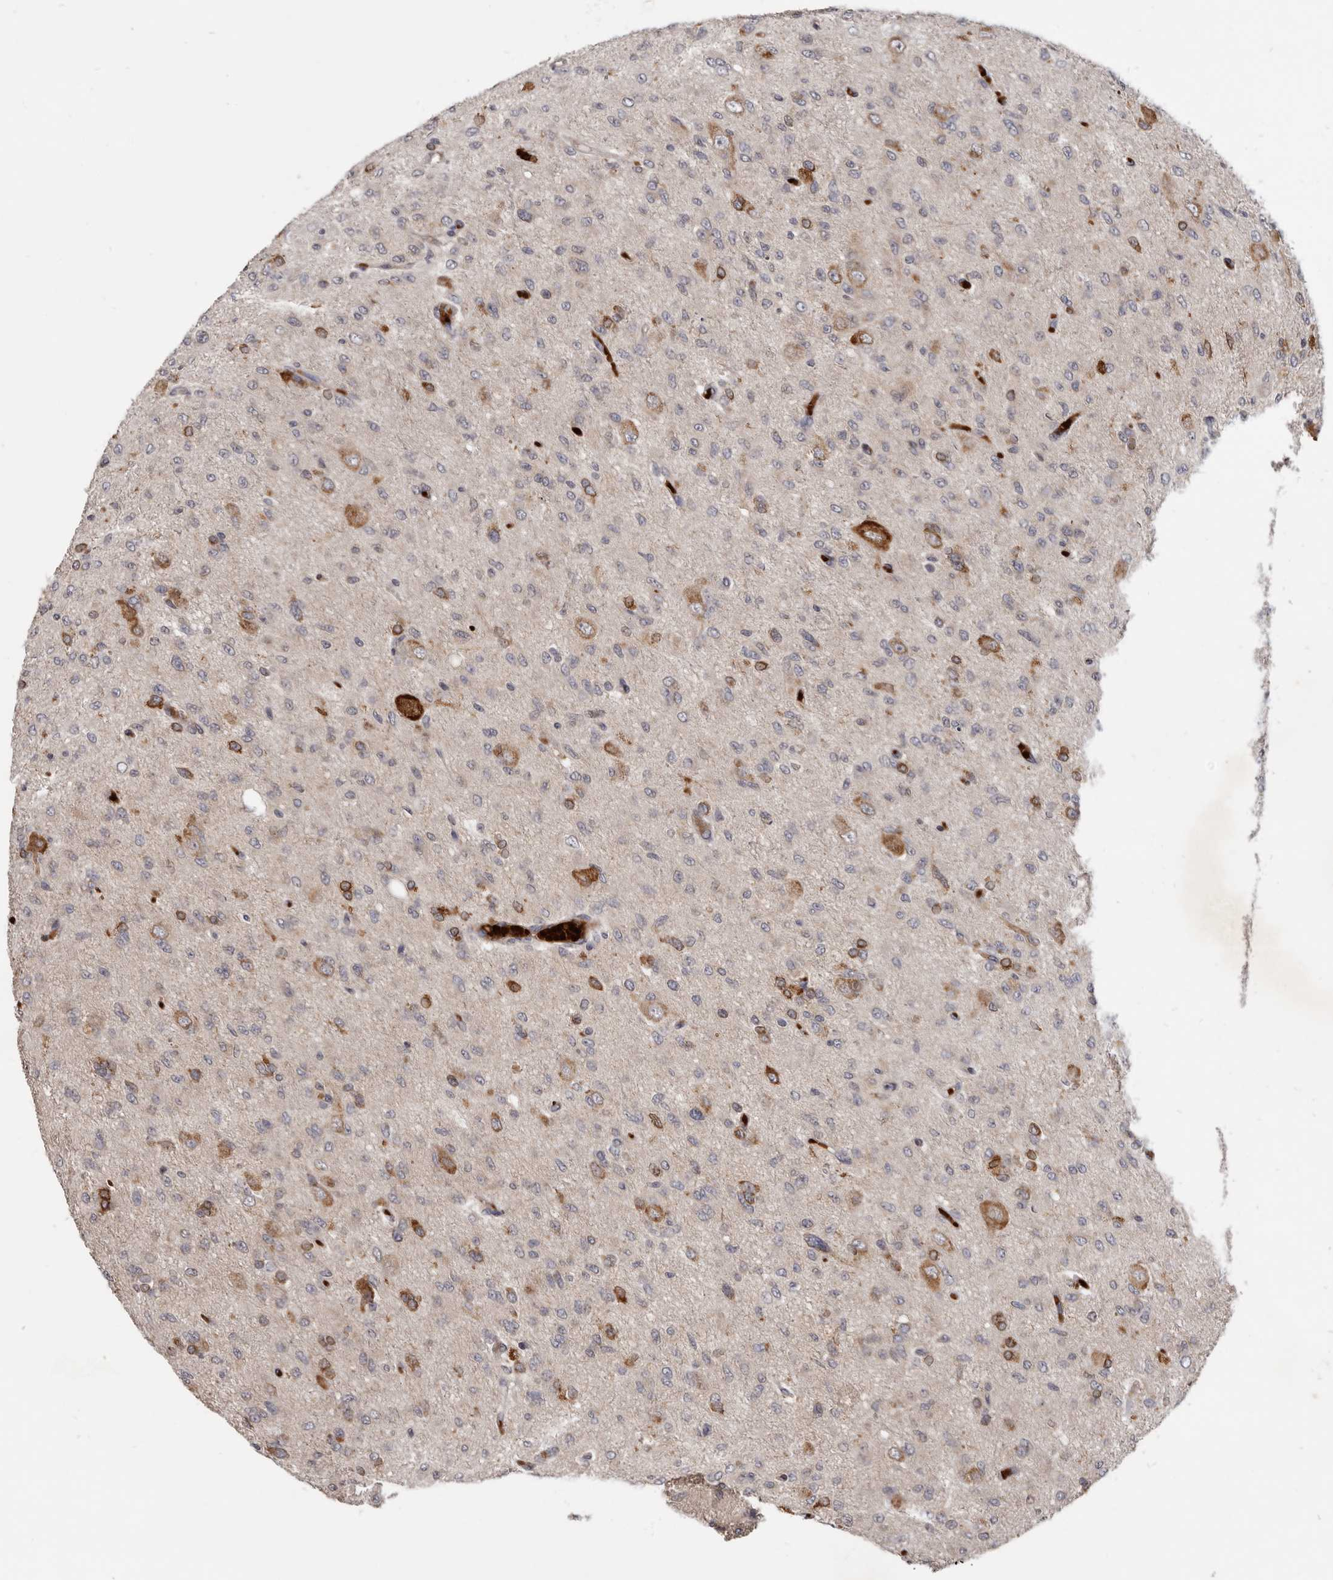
{"staining": {"intensity": "moderate", "quantity": "<25%", "location": "cytoplasmic/membranous"}, "tissue": "glioma", "cell_type": "Tumor cells", "image_type": "cancer", "snomed": [{"axis": "morphology", "description": "Glioma, malignant, High grade"}, {"axis": "topography", "description": "Brain"}], "caption": "Protein staining of glioma tissue exhibits moderate cytoplasmic/membranous positivity in approximately <25% of tumor cells. The protein of interest is shown in brown color, while the nuclei are stained blue.", "gene": "NENF", "patient": {"sex": "female", "age": 59}}